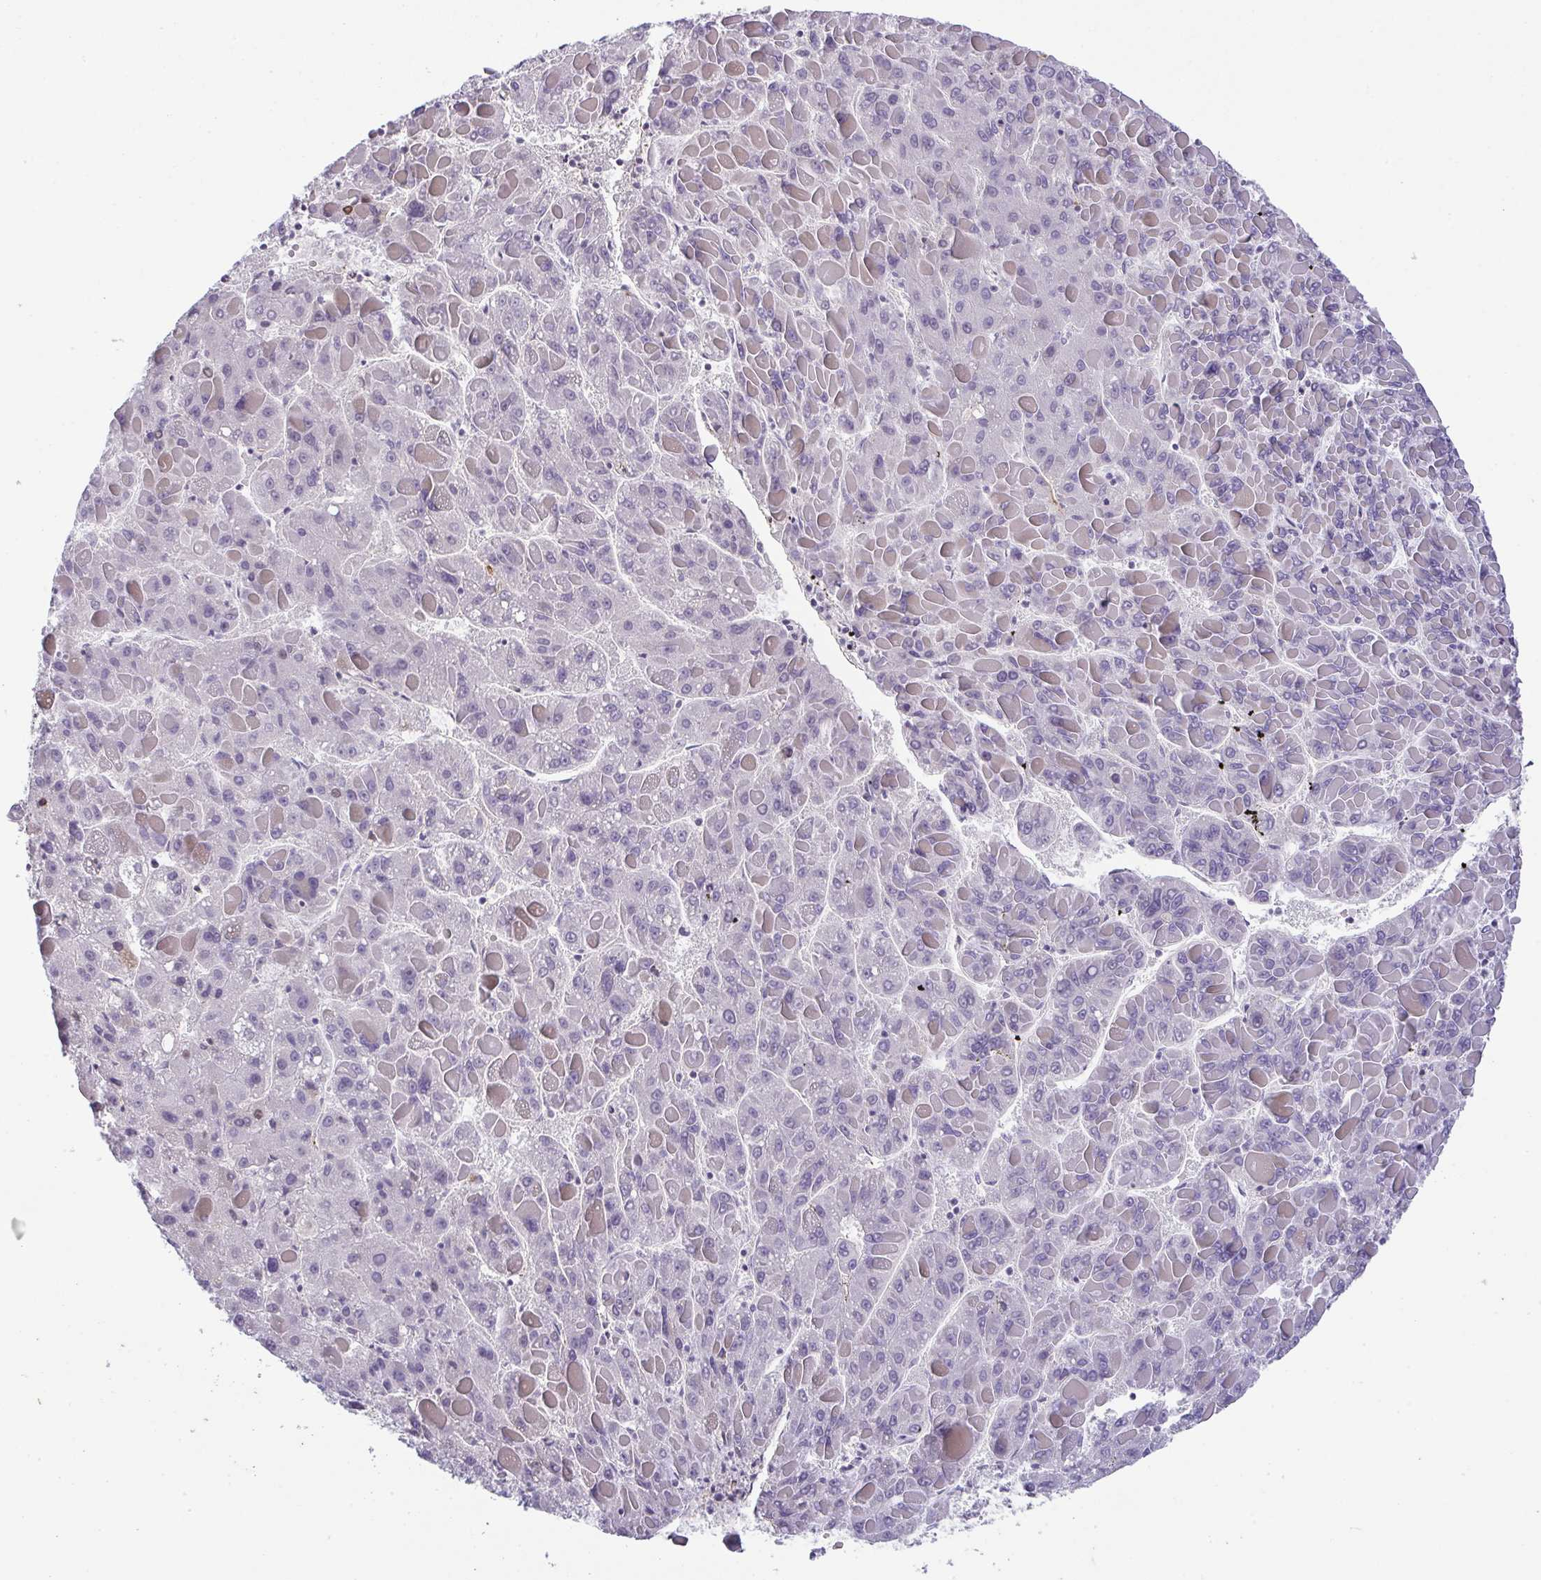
{"staining": {"intensity": "negative", "quantity": "none", "location": "none"}, "tissue": "liver cancer", "cell_type": "Tumor cells", "image_type": "cancer", "snomed": [{"axis": "morphology", "description": "Carcinoma, Hepatocellular, NOS"}, {"axis": "topography", "description": "Liver"}], "caption": "Immunohistochemistry (IHC) image of liver cancer stained for a protein (brown), which demonstrates no positivity in tumor cells. (DAB (3,3'-diaminobenzidine) immunohistochemistry, high magnification).", "gene": "CACNA1S", "patient": {"sex": "female", "age": 82}}